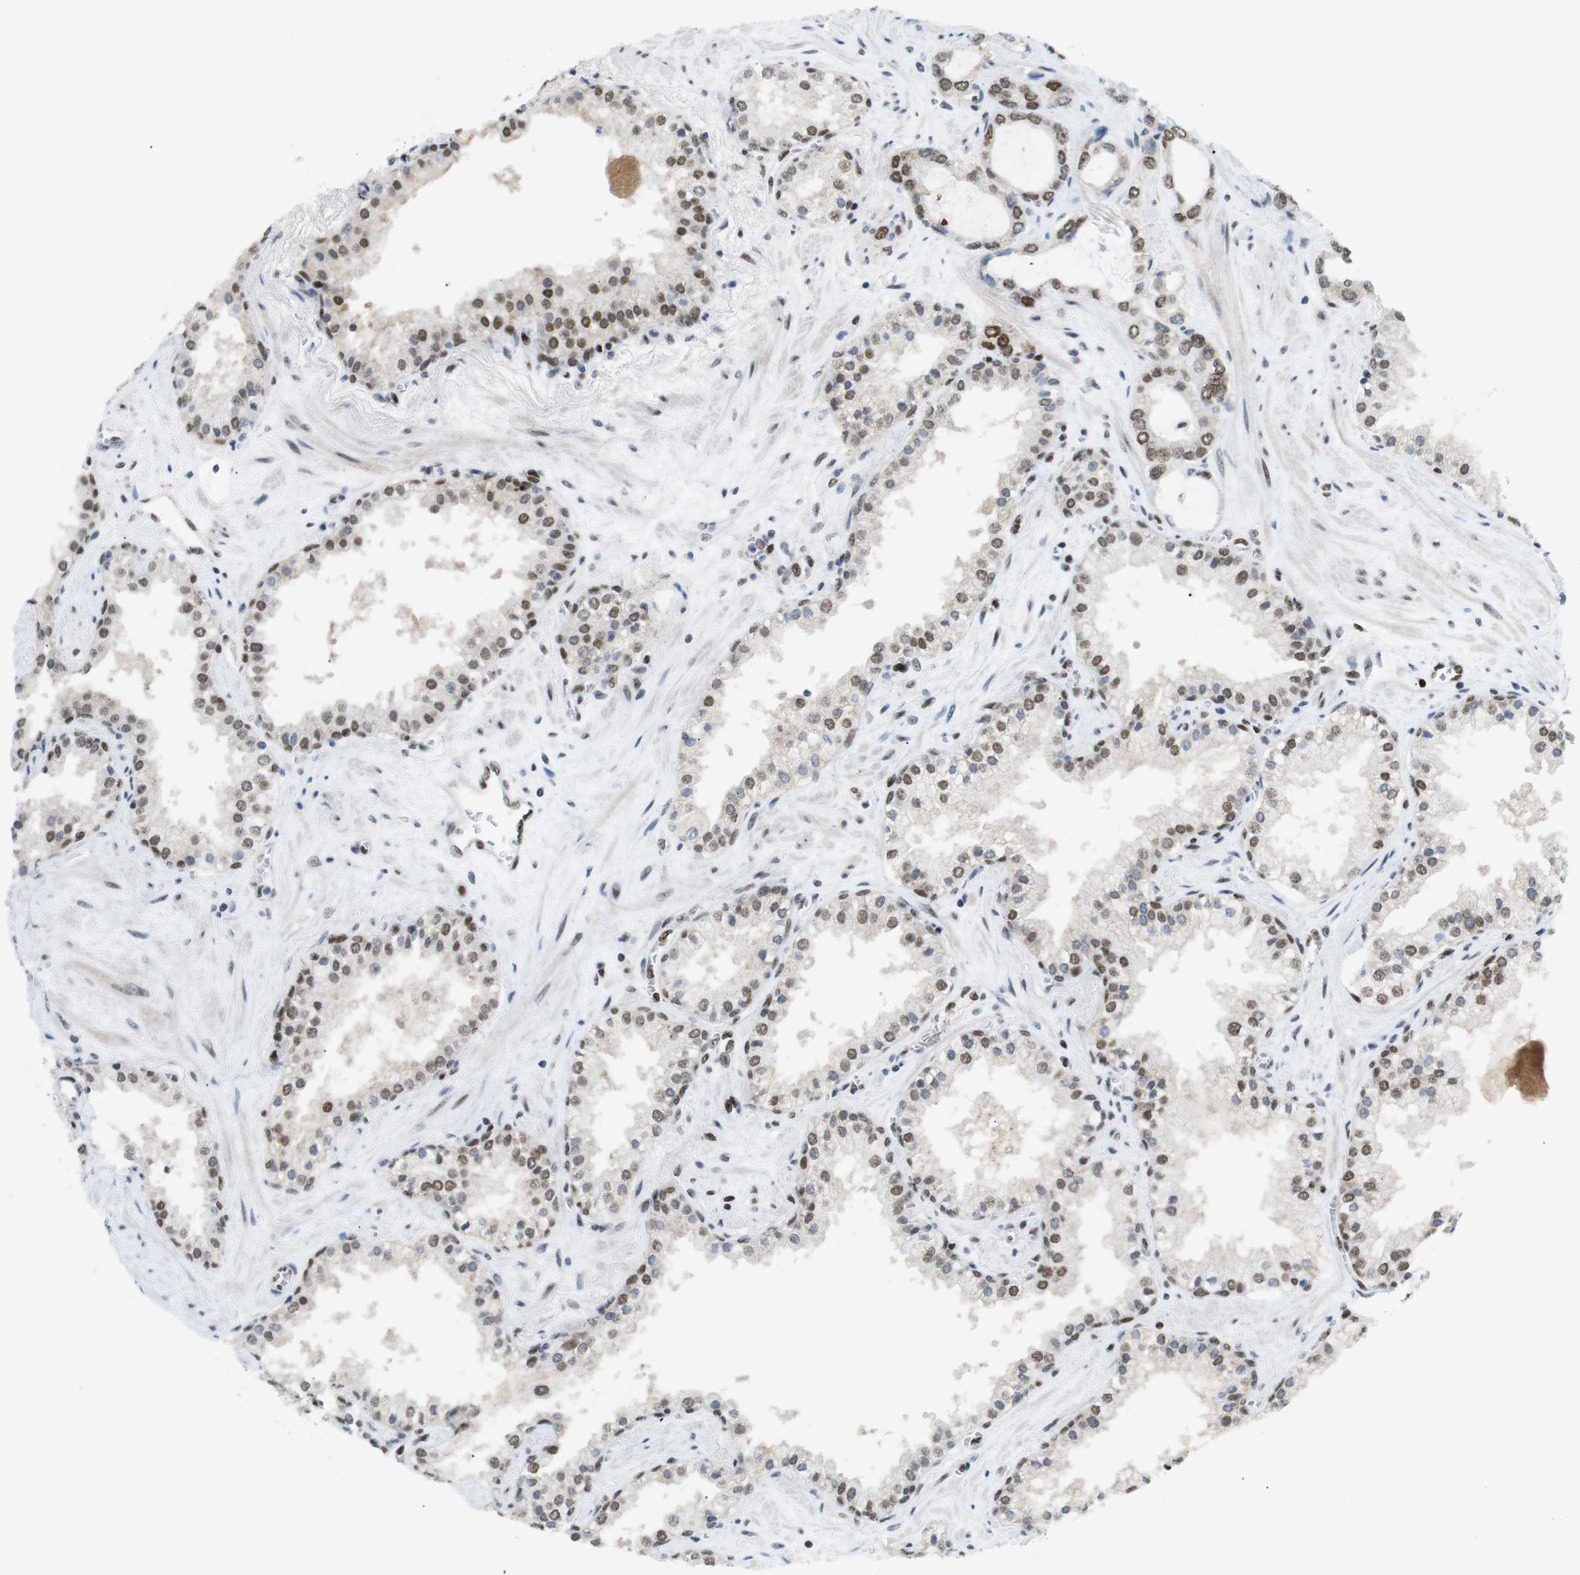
{"staining": {"intensity": "strong", "quantity": ">75%", "location": "nuclear"}, "tissue": "prostate cancer", "cell_type": "Tumor cells", "image_type": "cancer", "snomed": [{"axis": "morphology", "description": "Adenocarcinoma, Low grade"}, {"axis": "topography", "description": "Prostate"}], "caption": "Immunohistochemical staining of human low-grade adenocarcinoma (prostate) demonstrates high levels of strong nuclear positivity in approximately >75% of tumor cells.", "gene": "RIOX2", "patient": {"sex": "male", "age": 60}}